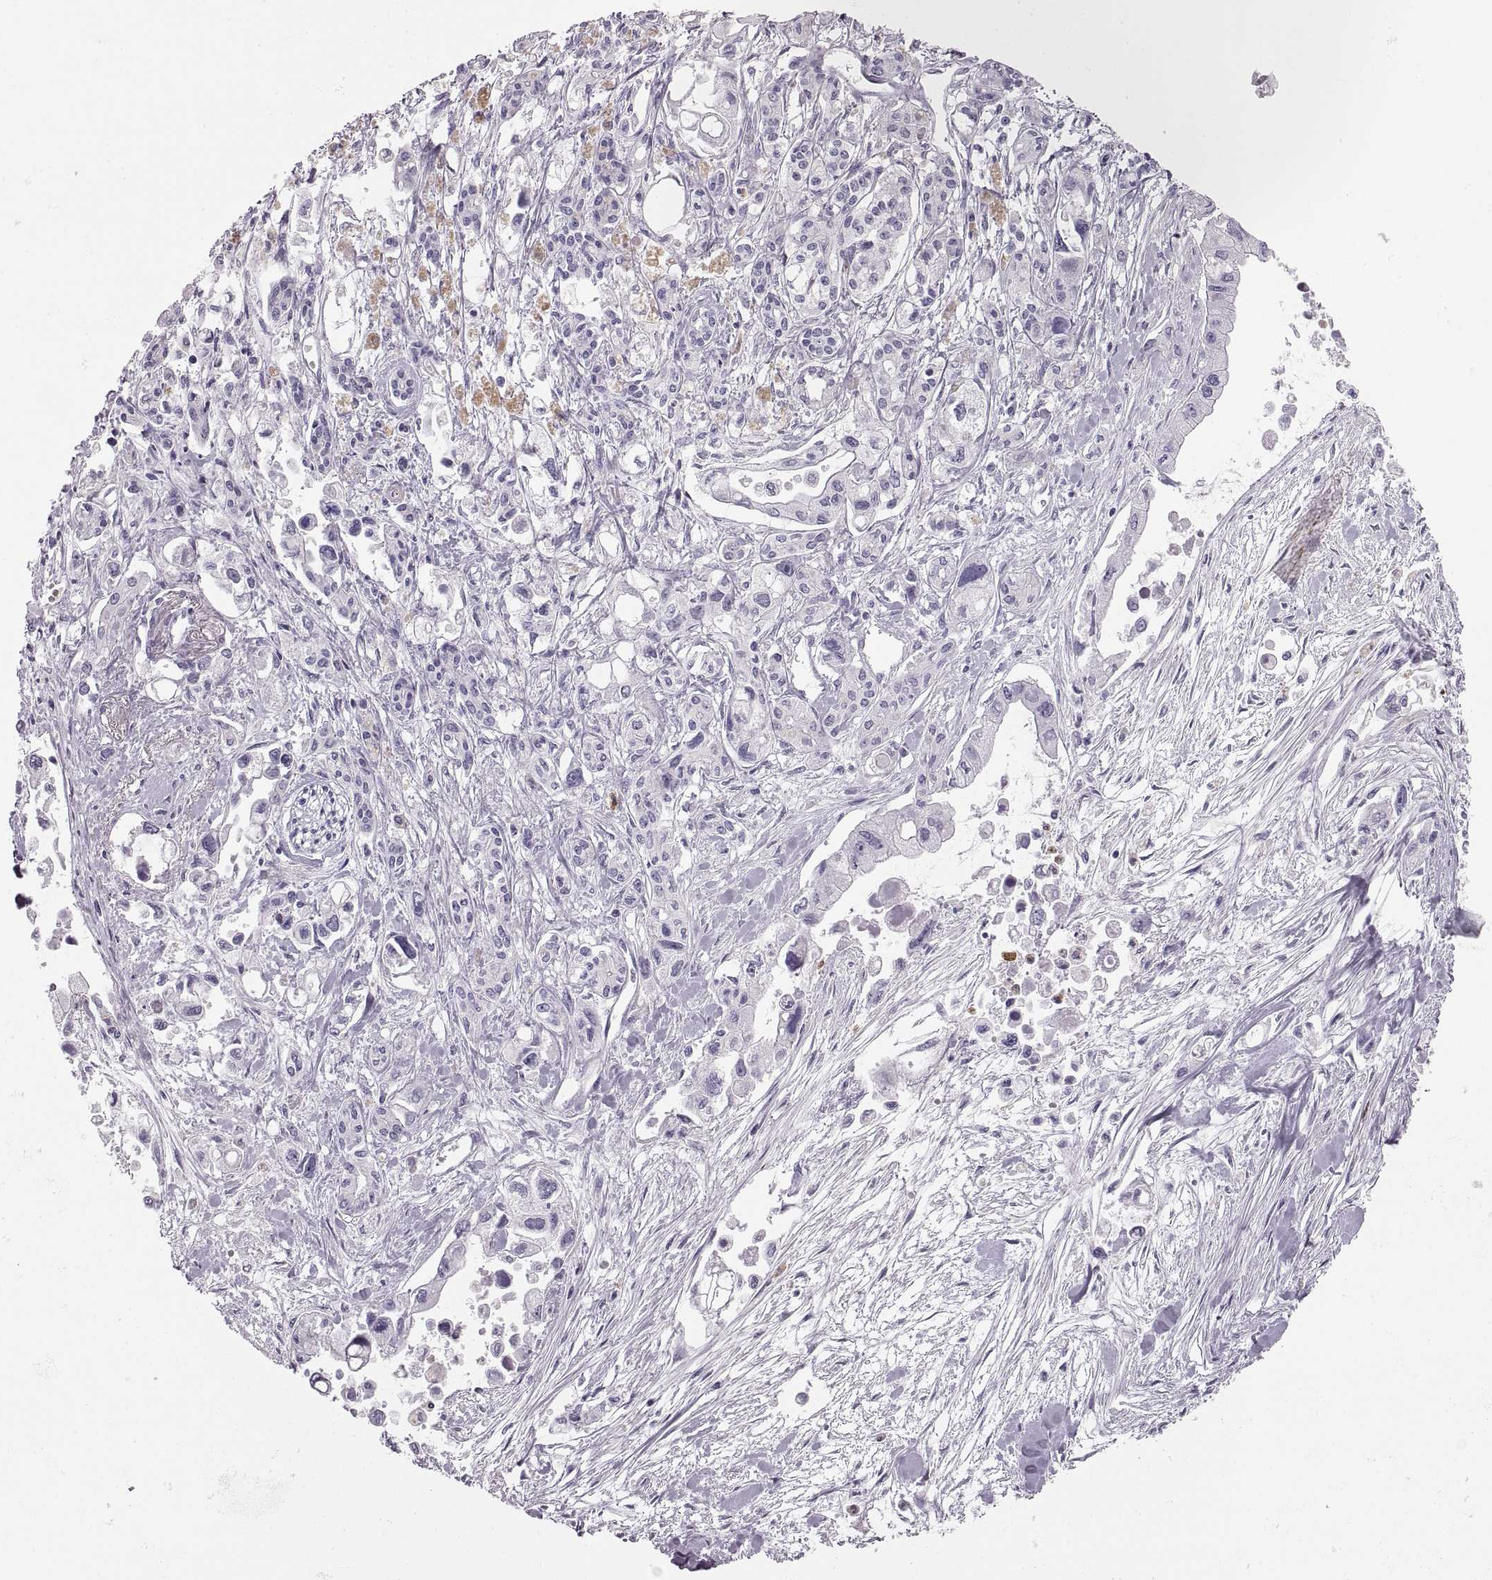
{"staining": {"intensity": "negative", "quantity": "none", "location": "none"}, "tissue": "pancreatic cancer", "cell_type": "Tumor cells", "image_type": "cancer", "snomed": [{"axis": "morphology", "description": "Adenocarcinoma, NOS"}, {"axis": "topography", "description": "Pancreas"}], "caption": "A histopathology image of human adenocarcinoma (pancreatic) is negative for staining in tumor cells.", "gene": "MILR1", "patient": {"sex": "female", "age": 61}}